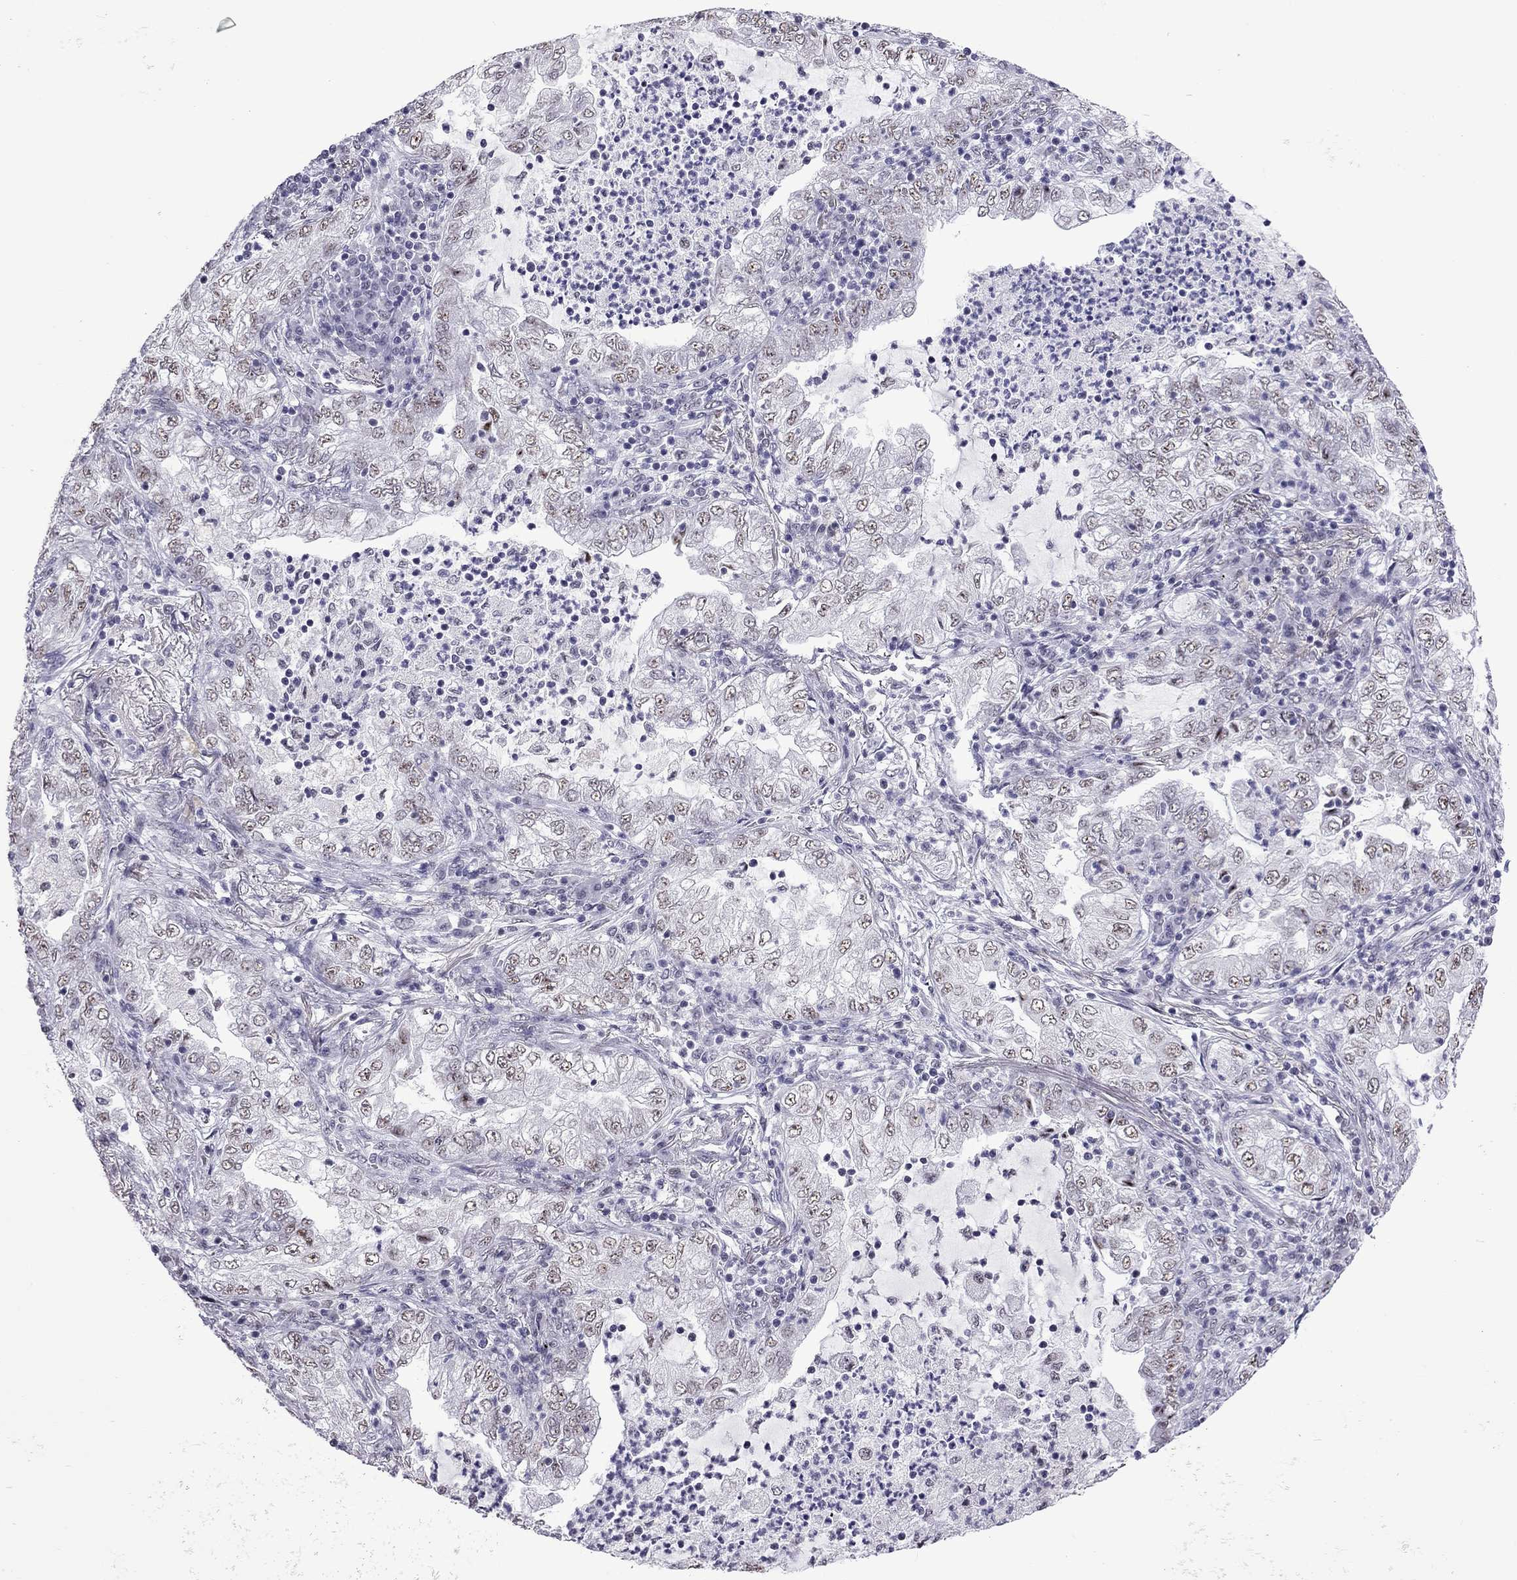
{"staining": {"intensity": "weak", "quantity": "25%-75%", "location": "nuclear"}, "tissue": "lung cancer", "cell_type": "Tumor cells", "image_type": "cancer", "snomed": [{"axis": "morphology", "description": "Adenocarcinoma, NOS"}, {"axis": "topography", "description": "Lung"}], "caption": "This image shows immunohistochemistry (IHC) staining of lung cancer, with low weak nuclear positivity in about 25%-75% of tumor cells.", "gene": "PPP1R3A", "patient": {"sex": "female", "age": 73}}